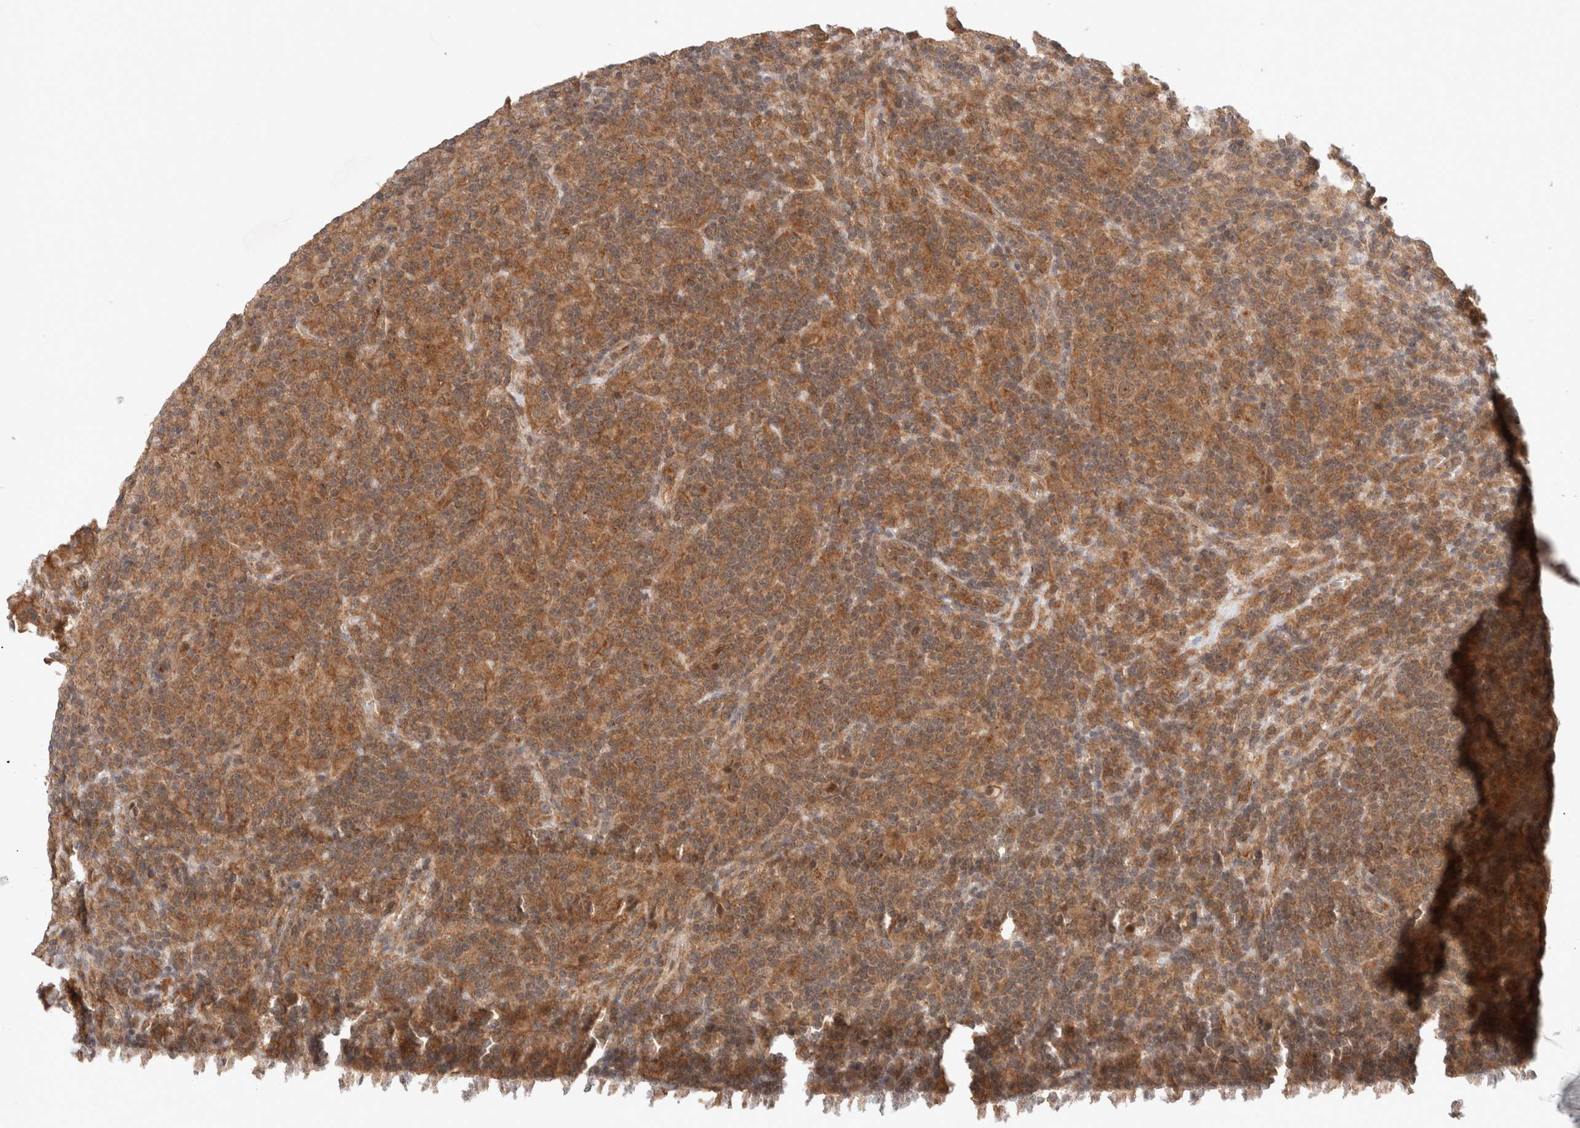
{"staining": {"intensity": "moderate", "quantity": ">75%", "location": "cytoplasmic/membranous,nuclear"}, "tissue": "lymphoma", "cell_type": "Tumor cells", "image_type": "cancer", "snomed": [{"axis": "morphology", "description": "Hodgkin's disease, NOS"}, {"axis": "topography", "description": "Lymph node"}], "caption": "Moderate cytoplasmic/membranous and nuclear protein expression is present in about >75% of tumor cells in Hodgkin's disease. Immunohistochemistry (ihc) stains the protein of interest in brown and the nuclei are stained blue.", "gene": "SIKE1", "patient": {"sex": "male", "age": 70}}